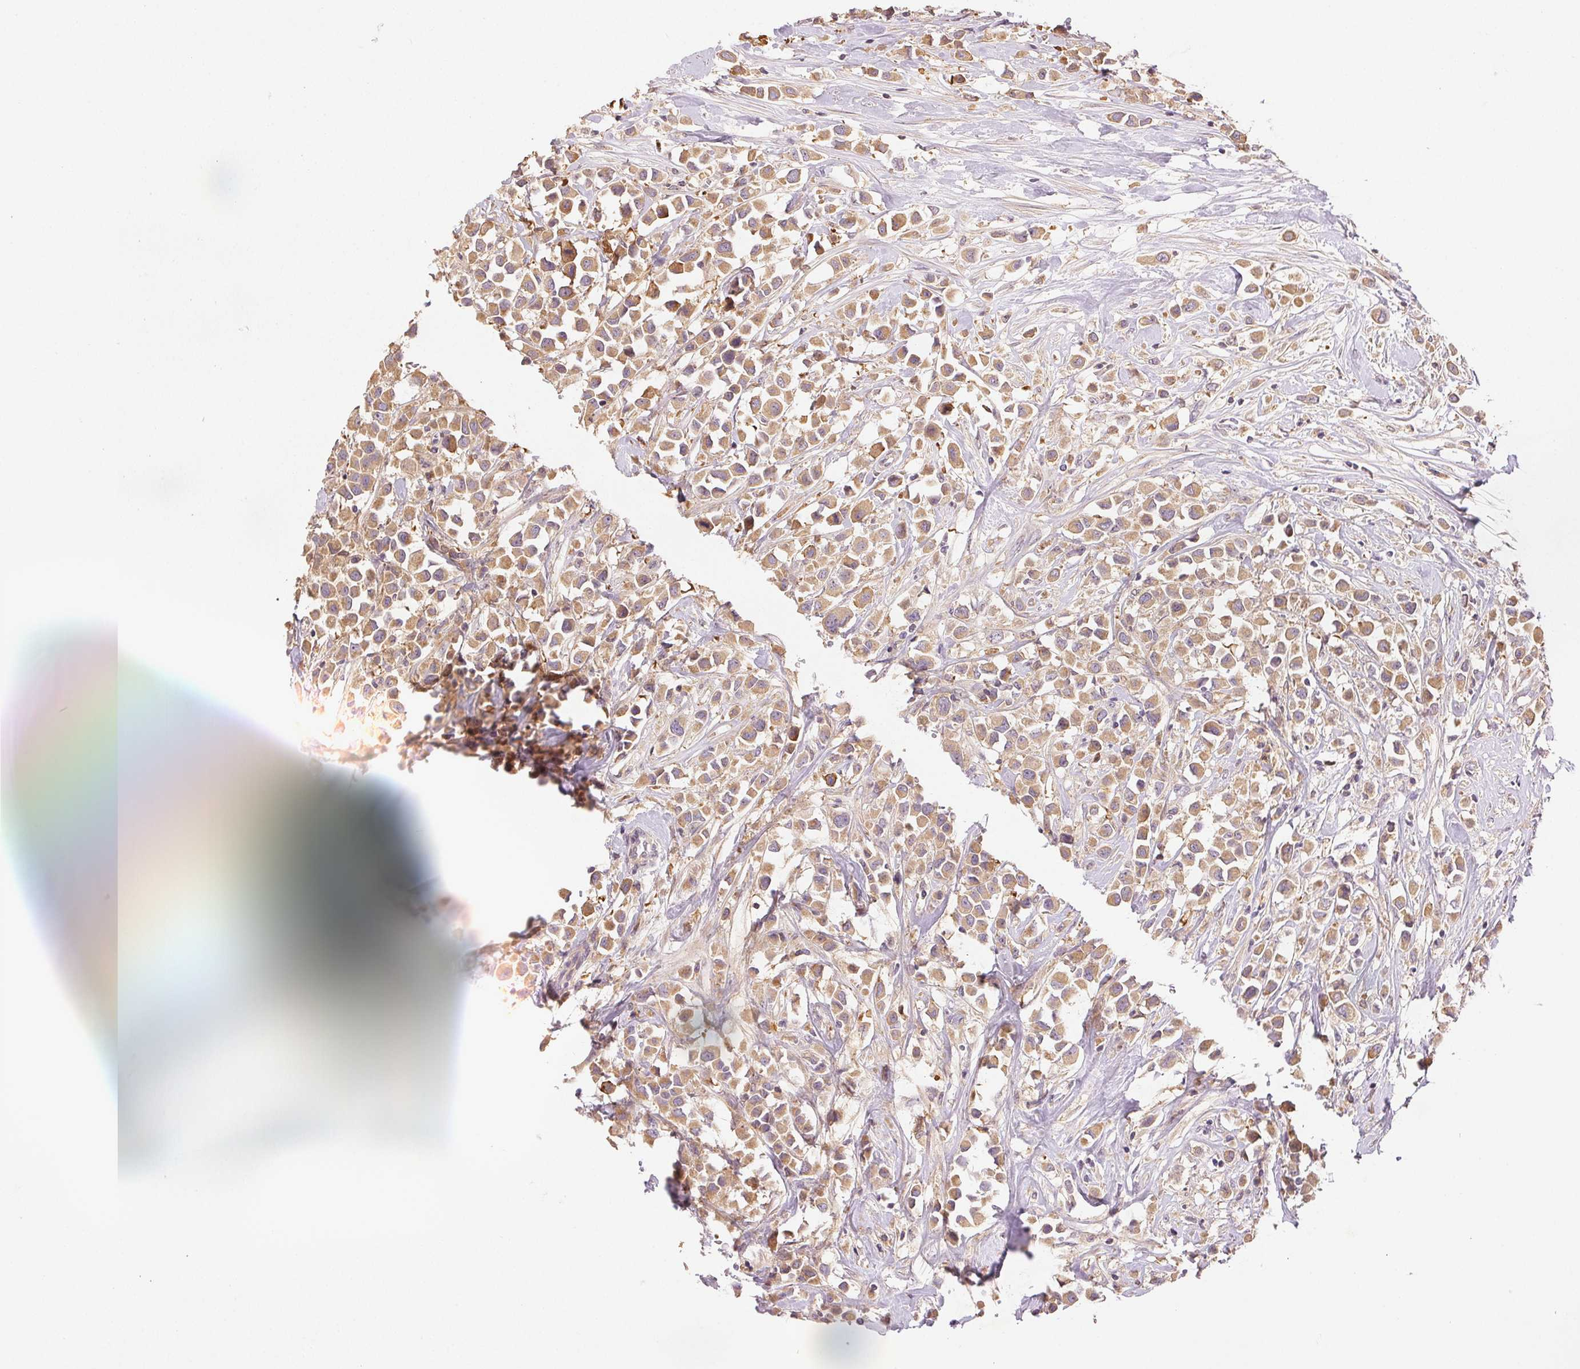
{"staining": {"intensity": "weak", "quantity": ">75%", "location": "cytoplasmic/membranous"}, "tissue": "breast cancer", "cell_type": "Tumor cells", "image_type": "cancer", "snomed": [{"axis": "morphology", "description": "Duct carcinoma"}, {"axis": "topography", "description": "Breast"}], "caption": "There is low levels of weak cytoplasmic/membranous positivity in tumor cells of breast invasive ductal carcinoma, as demonstrated by immunohistochemical staining (brown color).", "gene": "YIF1B", "patient": {"sex": "female", "age": 61}}